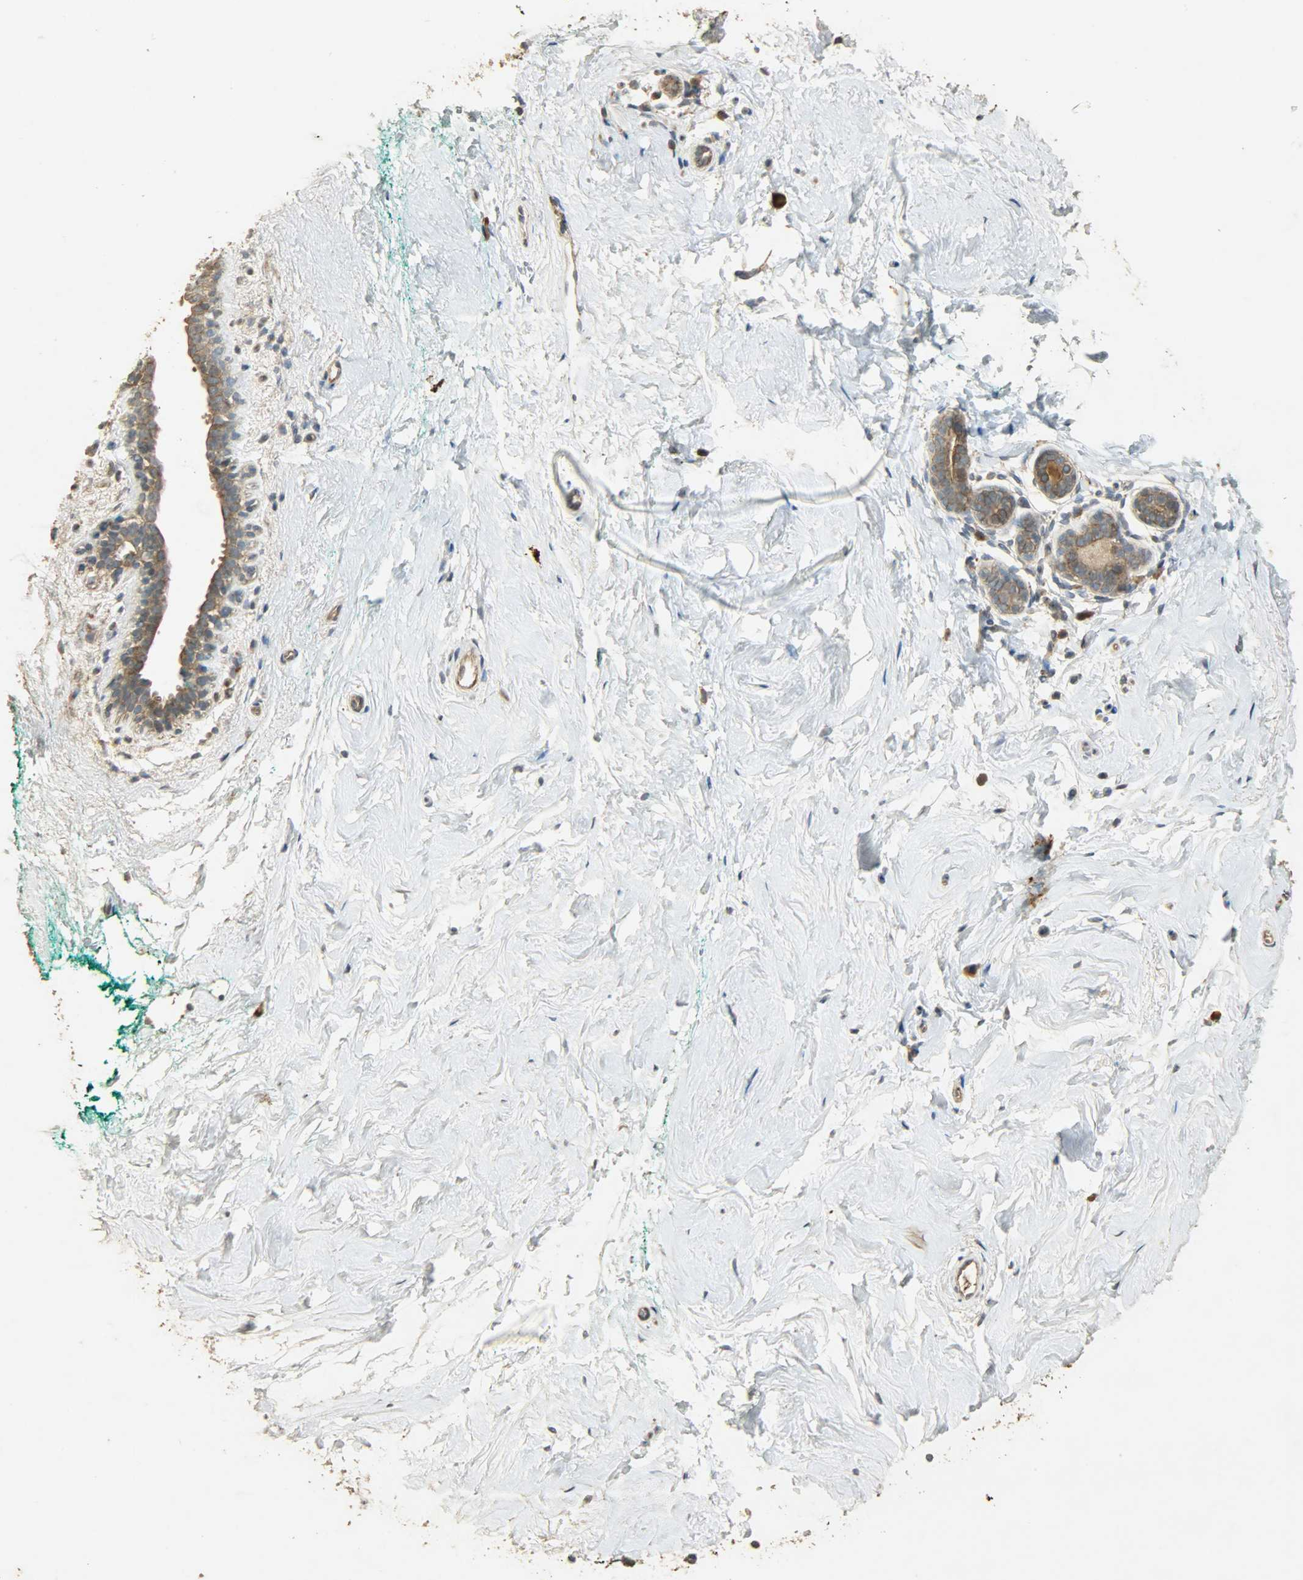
{"staining": {"intensity": "moderate", "quantity": ">75%", "location": "cytoplasmic/membranous"}, "tissue": "breast", "cell_type": "Adipocytes", "image_type": "normal", "snomed": [{"axis": "morphology", "description": "Normal tissue, NOS"}, {"axis": "topography", "description": "Breast"}], "caption": "Protein staining of normal breast shows moderate cytoplasmic/membranous staining in approximately >75% of adipocytes.", "gene": "ATP2B1", "patient": {"sex": "female", "age": 52}}